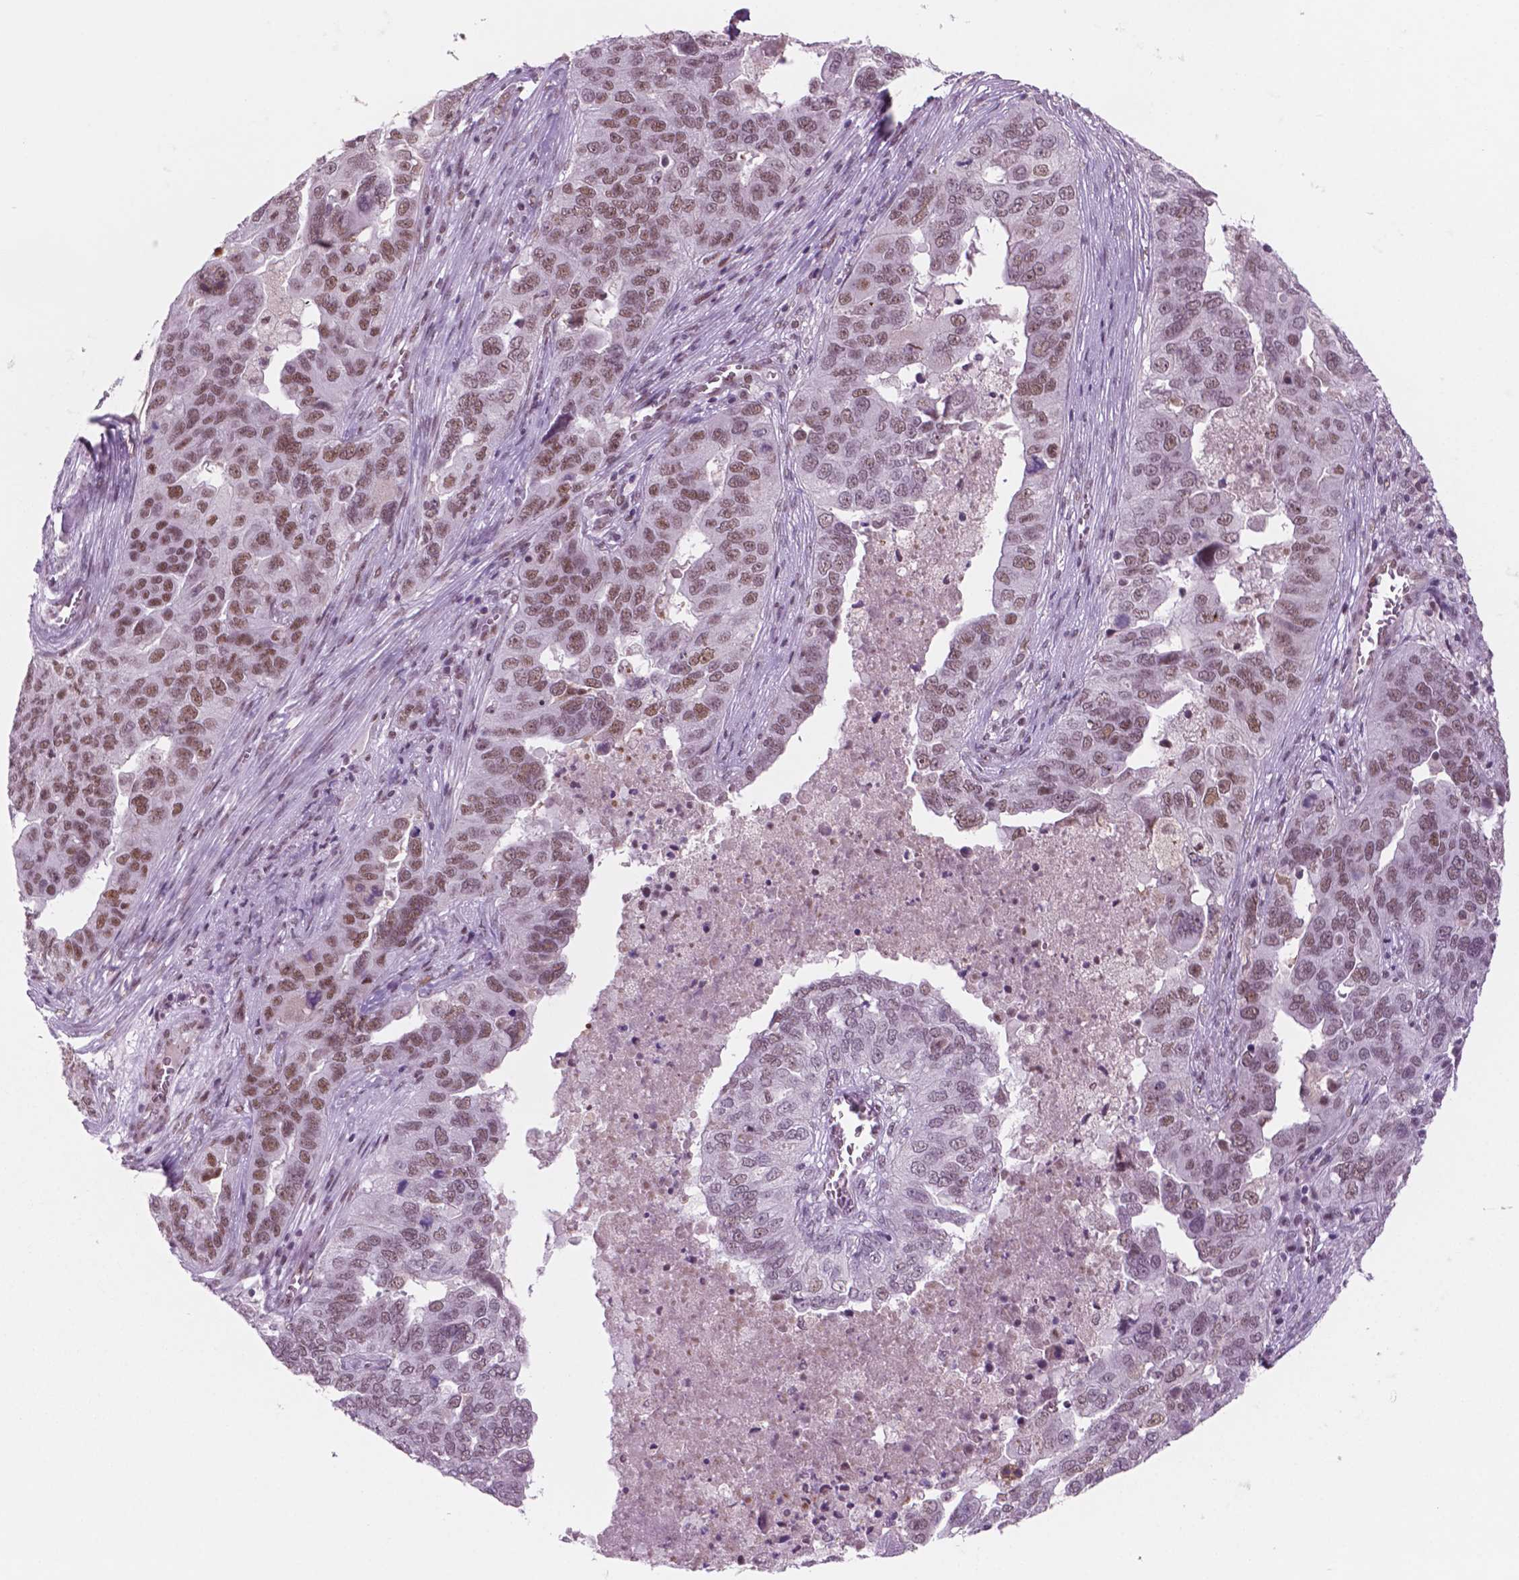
{"staining": {"intensity": "weak", "quantity": "25%-75%", "location": "nuclear"}, "tissue": "ovarian cancer", "cell_type": "Tumor cells", "image_type": "cancer", "snomed": [{"axis": "morphology", "description": "Carcinoma, endometroid"}, {"axis": "topography", "description": "Soft tissue"}, {"axis": "topography", "description": "Ovary"}], "caption": "There is low levels of weak nuclear positivity in tumor cells of ovarian cancer, as demonstrated by immunohistochemical staining (brown color).", "gene": "CTR9", "patient": {"sex": "female", "age": 52}}